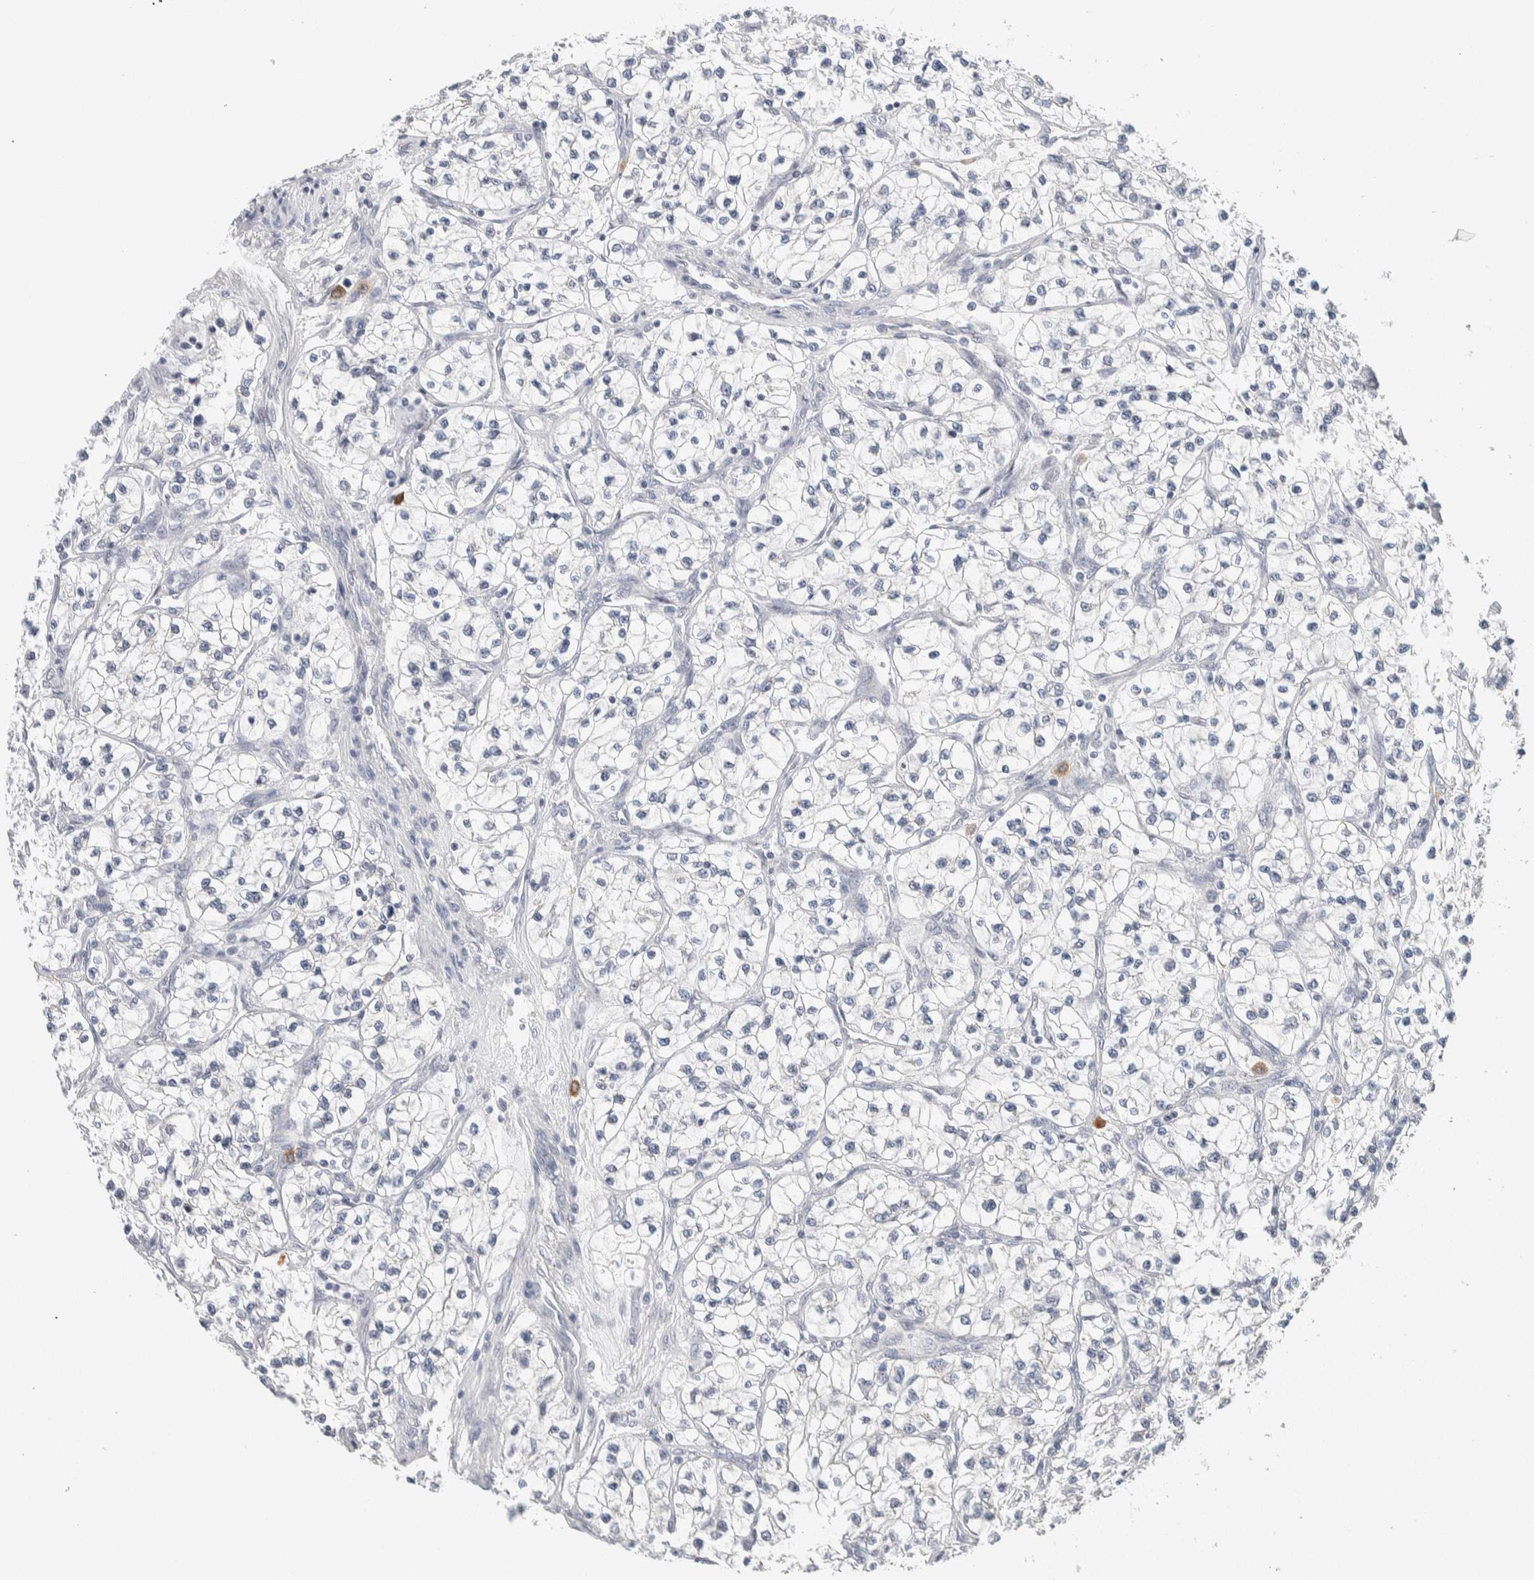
{"staining": {"intensity": "negative", "quantity": "none", "location": "none"}, "tissue": "renal cancer", "cell_type": "Tumor cells", "image_type": "cancer", "snomed": [{"axis": "morphology", "description": "Adenocarcinoma, NOS"}, {"axis": "topography", "description": "Kidney"}], "caption": "This histopathology image is of renal adenocarcinoma stained with immunohistochemistry (IHC) to label a protein in brown with the nuclei are counter-stained blue. There is no positivity in tumor cells.", "gene": "SCN2A", "patient": {"sex": "female", "age": 57}}